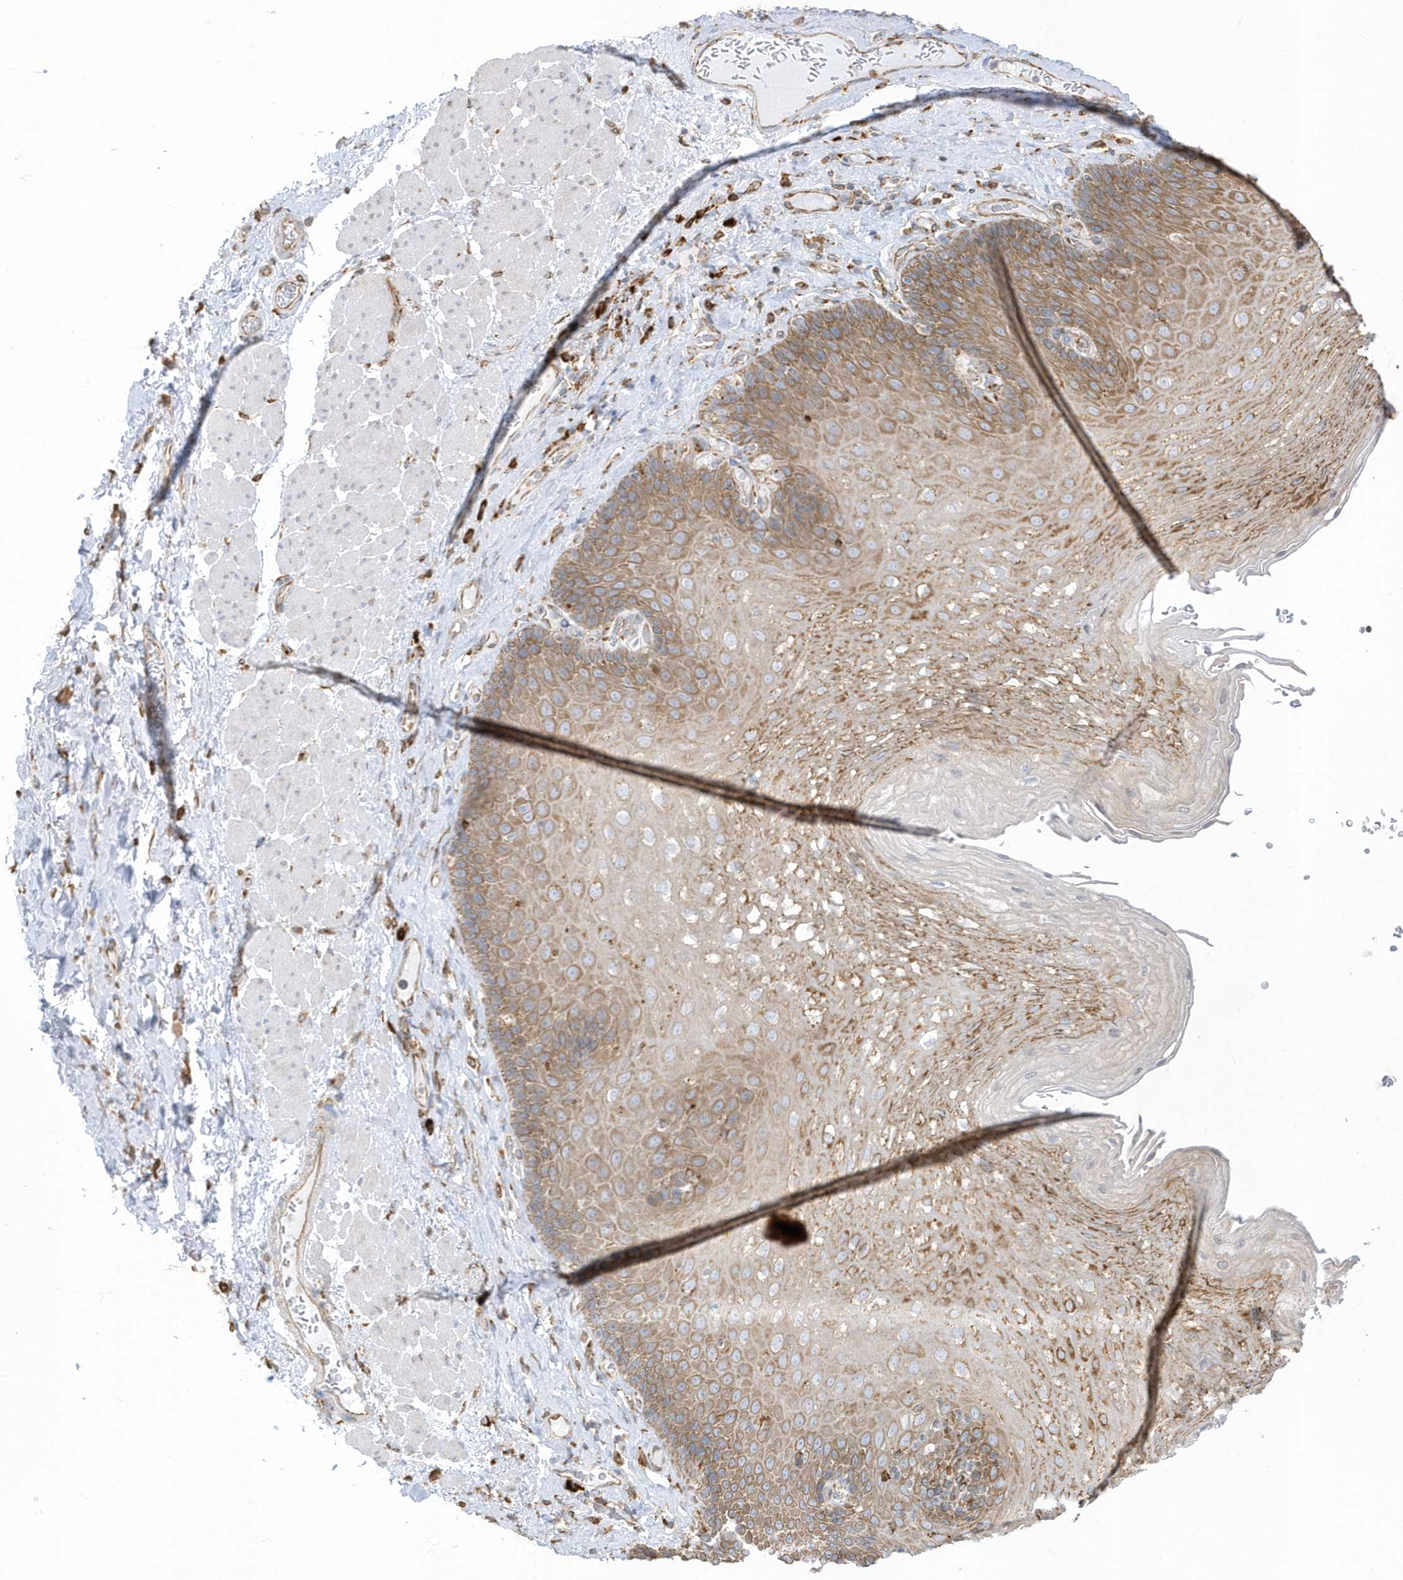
{"staining": {"intensity": "moderate", "quantity": ">75%", "location": "cytoplasmic/membranous"}, "tissue": "esophagus", "cell_type": "Squamous epithelial cells", "image_type": "normal", "snomed": [{"axis": "morphology", "description": "Normal tissue, NOS"}, {"axis": "topography", "description": "Esophagus"}], "caption": "Immunohistochemical staining of unremarkable esophagus displays moderate cytoplasmic/membranous protein expression in about >75% of squamous epithelial cells.", "gene": "PDIA6", "patient": {"sex": "female", "age": 66}}